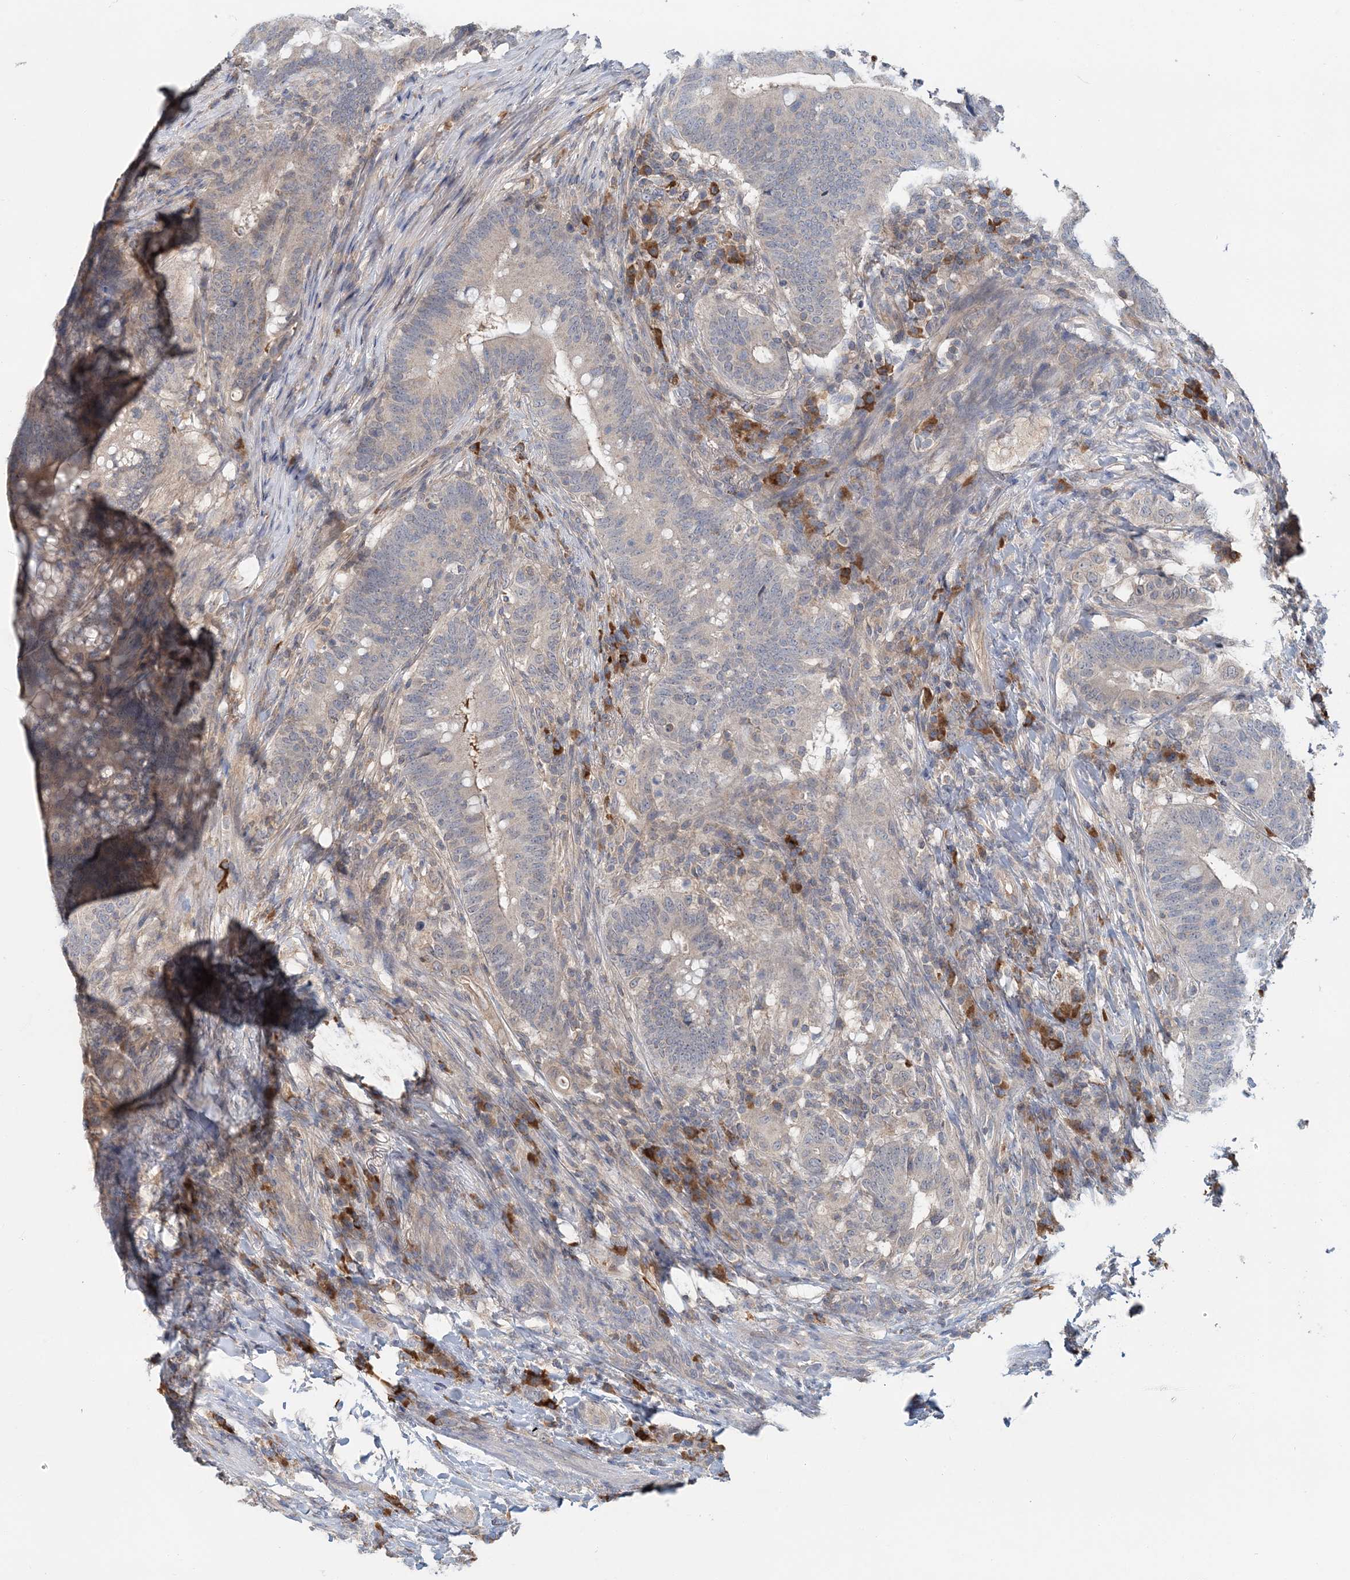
{"staining": {"intensity": "negative", "quantity": "none", "location": "none"}, "tissue": "colorectal cancer", "cell_type": "Tumor cells", "image_type": "cancer", "snomed": [{"axis": "morphology", "description": "Adenocarcinoma, NOS"}, {"axis": "topography", "description": "Colon"}], "caption": "Human colorectal adenocarcinoma stained for a protein using immunohistochemistry (IHC) exhibits no positivity in tumor cells.", "gene": "RNF25", "patient": {"sex": "female", "age": 66}}